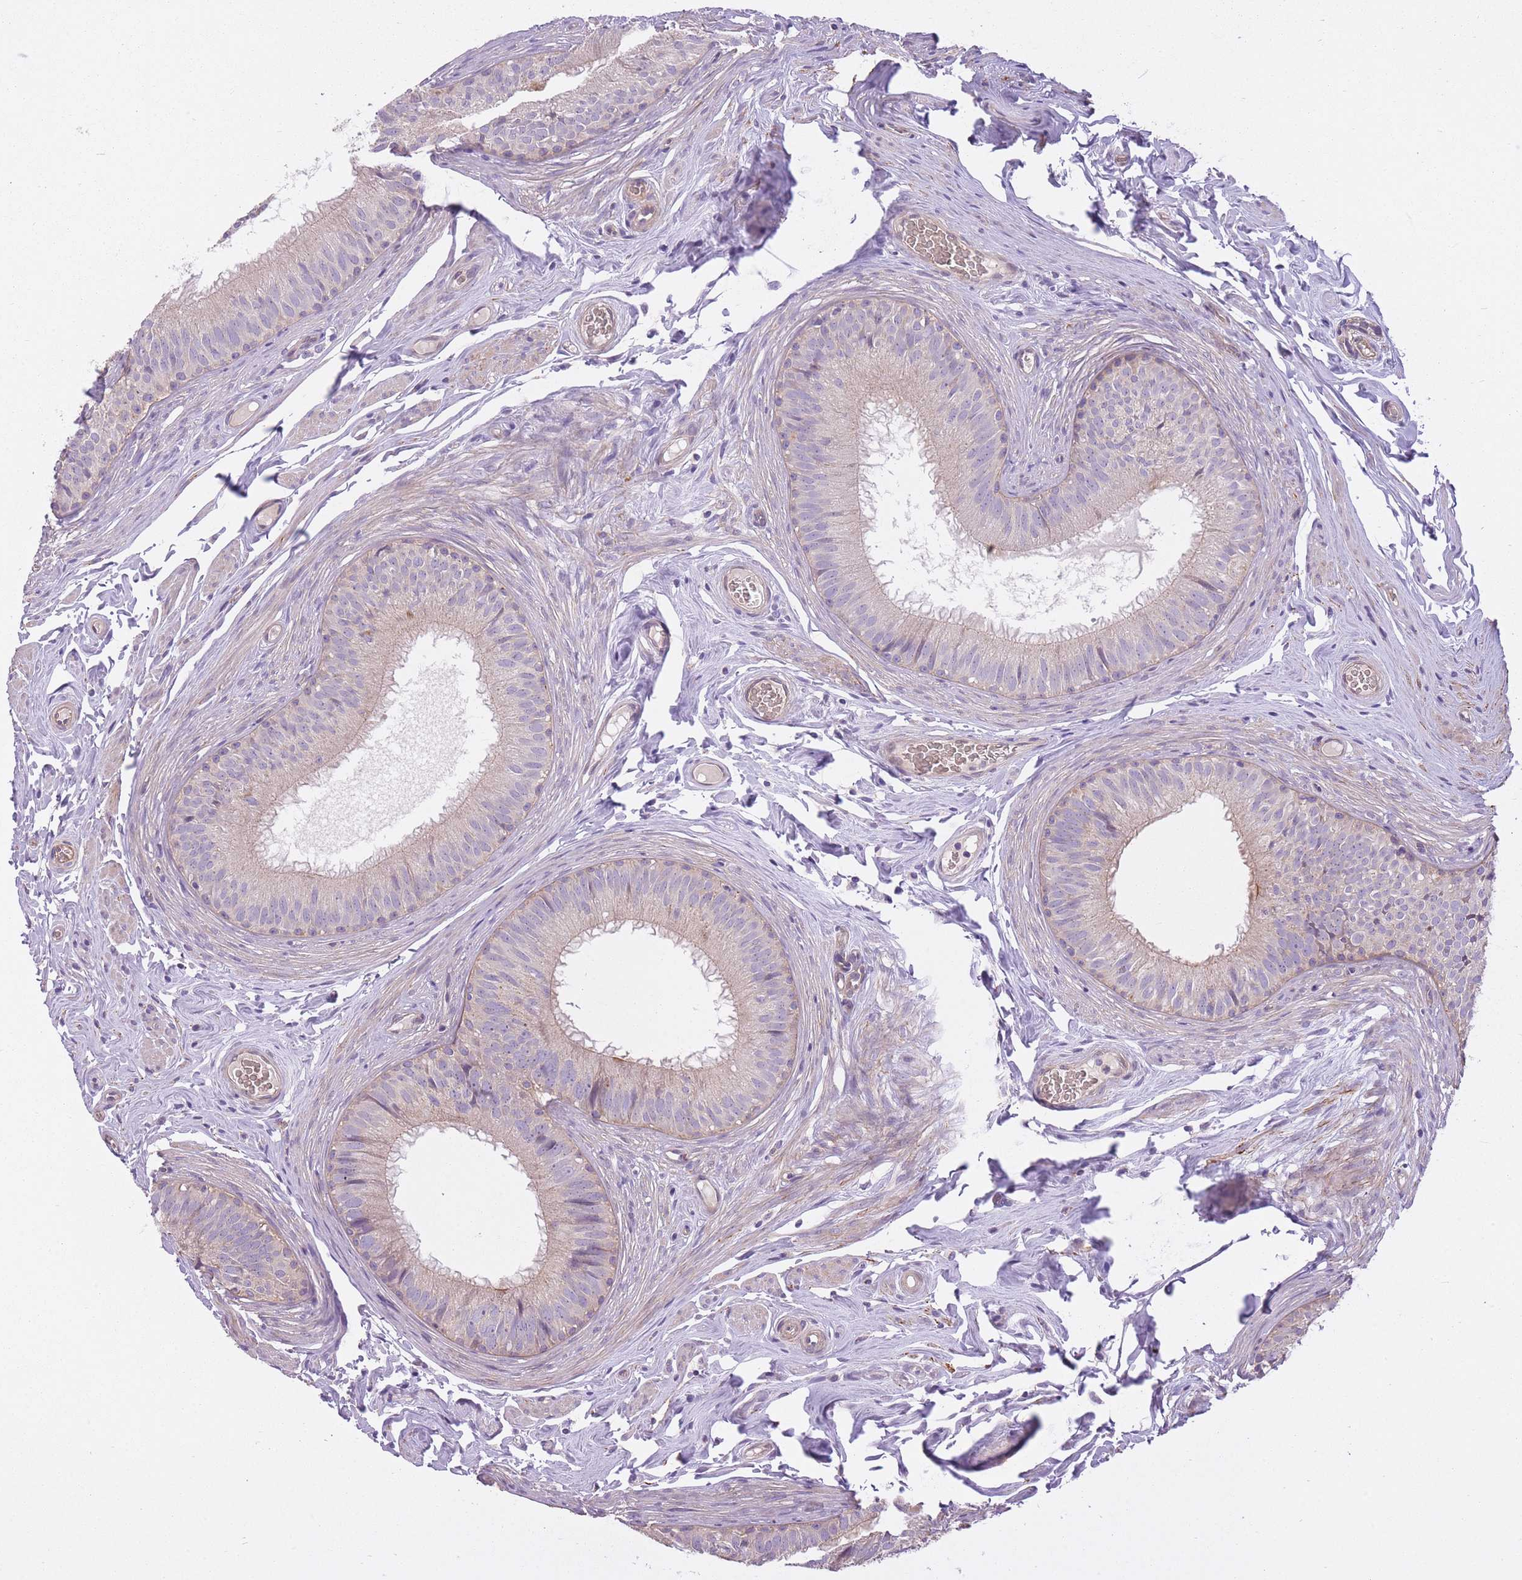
{"staining": {"intensity": "moderate", "quantity": "<25%", "location": "cytoplasmic/membranous"}, "tissue": "epididymis", "cell_type": "Glandular cells", "image_type": "normal", "snomed": [{"axis": "morphology", "description": "Normal tissue, NOS"}, {"axis": "topography", "description": "Epididymis, spermatic cord, NOS"}], "caption": "The image reveals staining of normal epididymis, revealing moderate cytoplasmic/membranous protein staining (brown color) within glandular cells.", "gene": "REV1", "patient": {"sex": "male", "age": 25}}